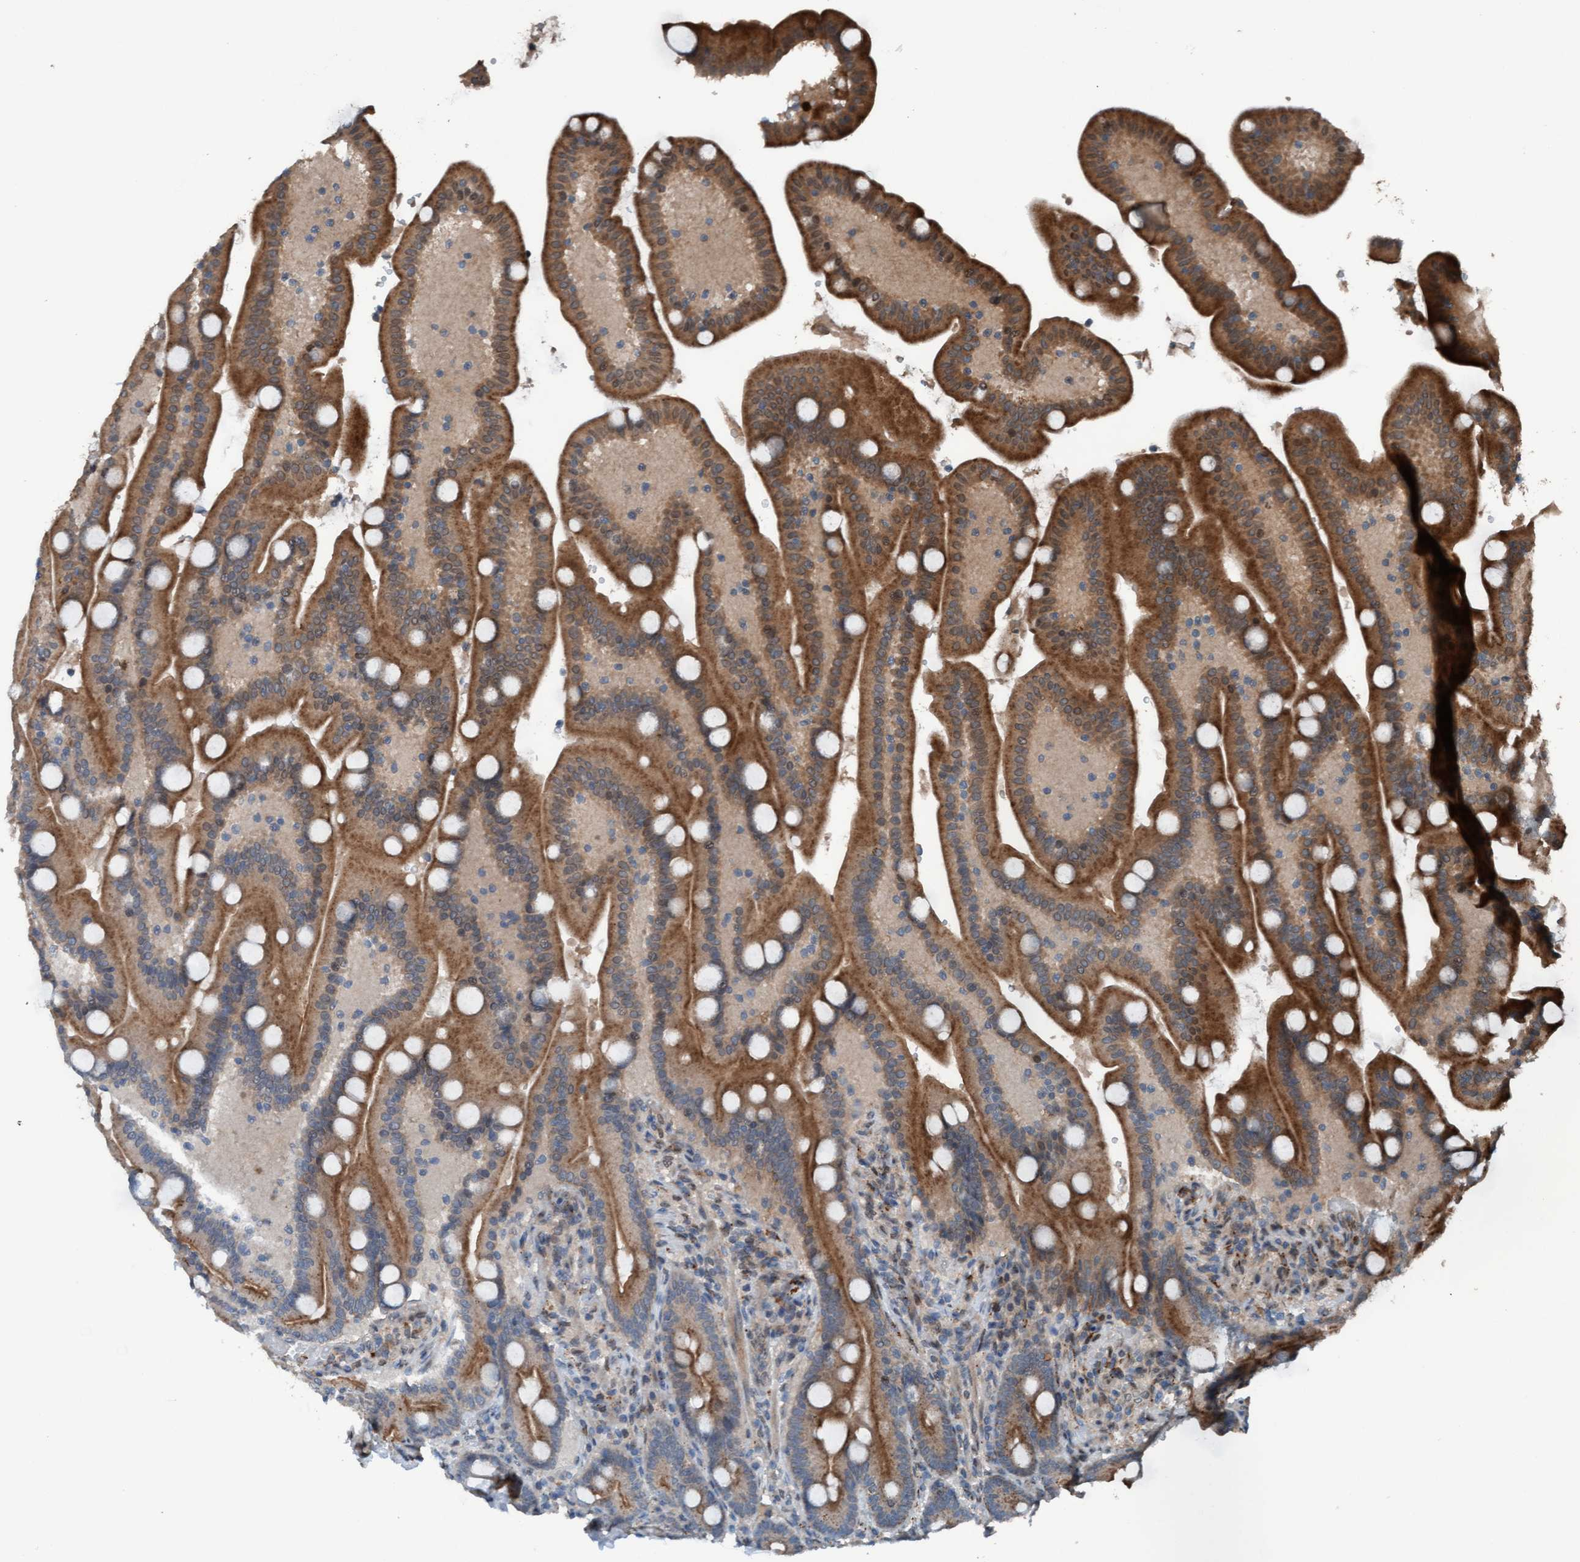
{"staining": {"intensity": "strong", "quantity": ">75%", "location": "cytoplasmic/membranous"}, "tissue": "duodenum", "cell_type": "Glandular cells", "image_type": "normal", "snomed": [{"axis": "morphology", "description": "Normal tissue, NOS"}, {"axis": "topography", "description": "Duodenum"}], "caption": "Duodenum was stained to show a protein in brown. There is high levels of strong cytoplasmic/membranous expression in approximately >75% of glandular cells. The protein is shown in brown color, while the nuclei are stained blue.", "gene": "PLXNB2", "patient": {"sex": "male", "age": 54}}